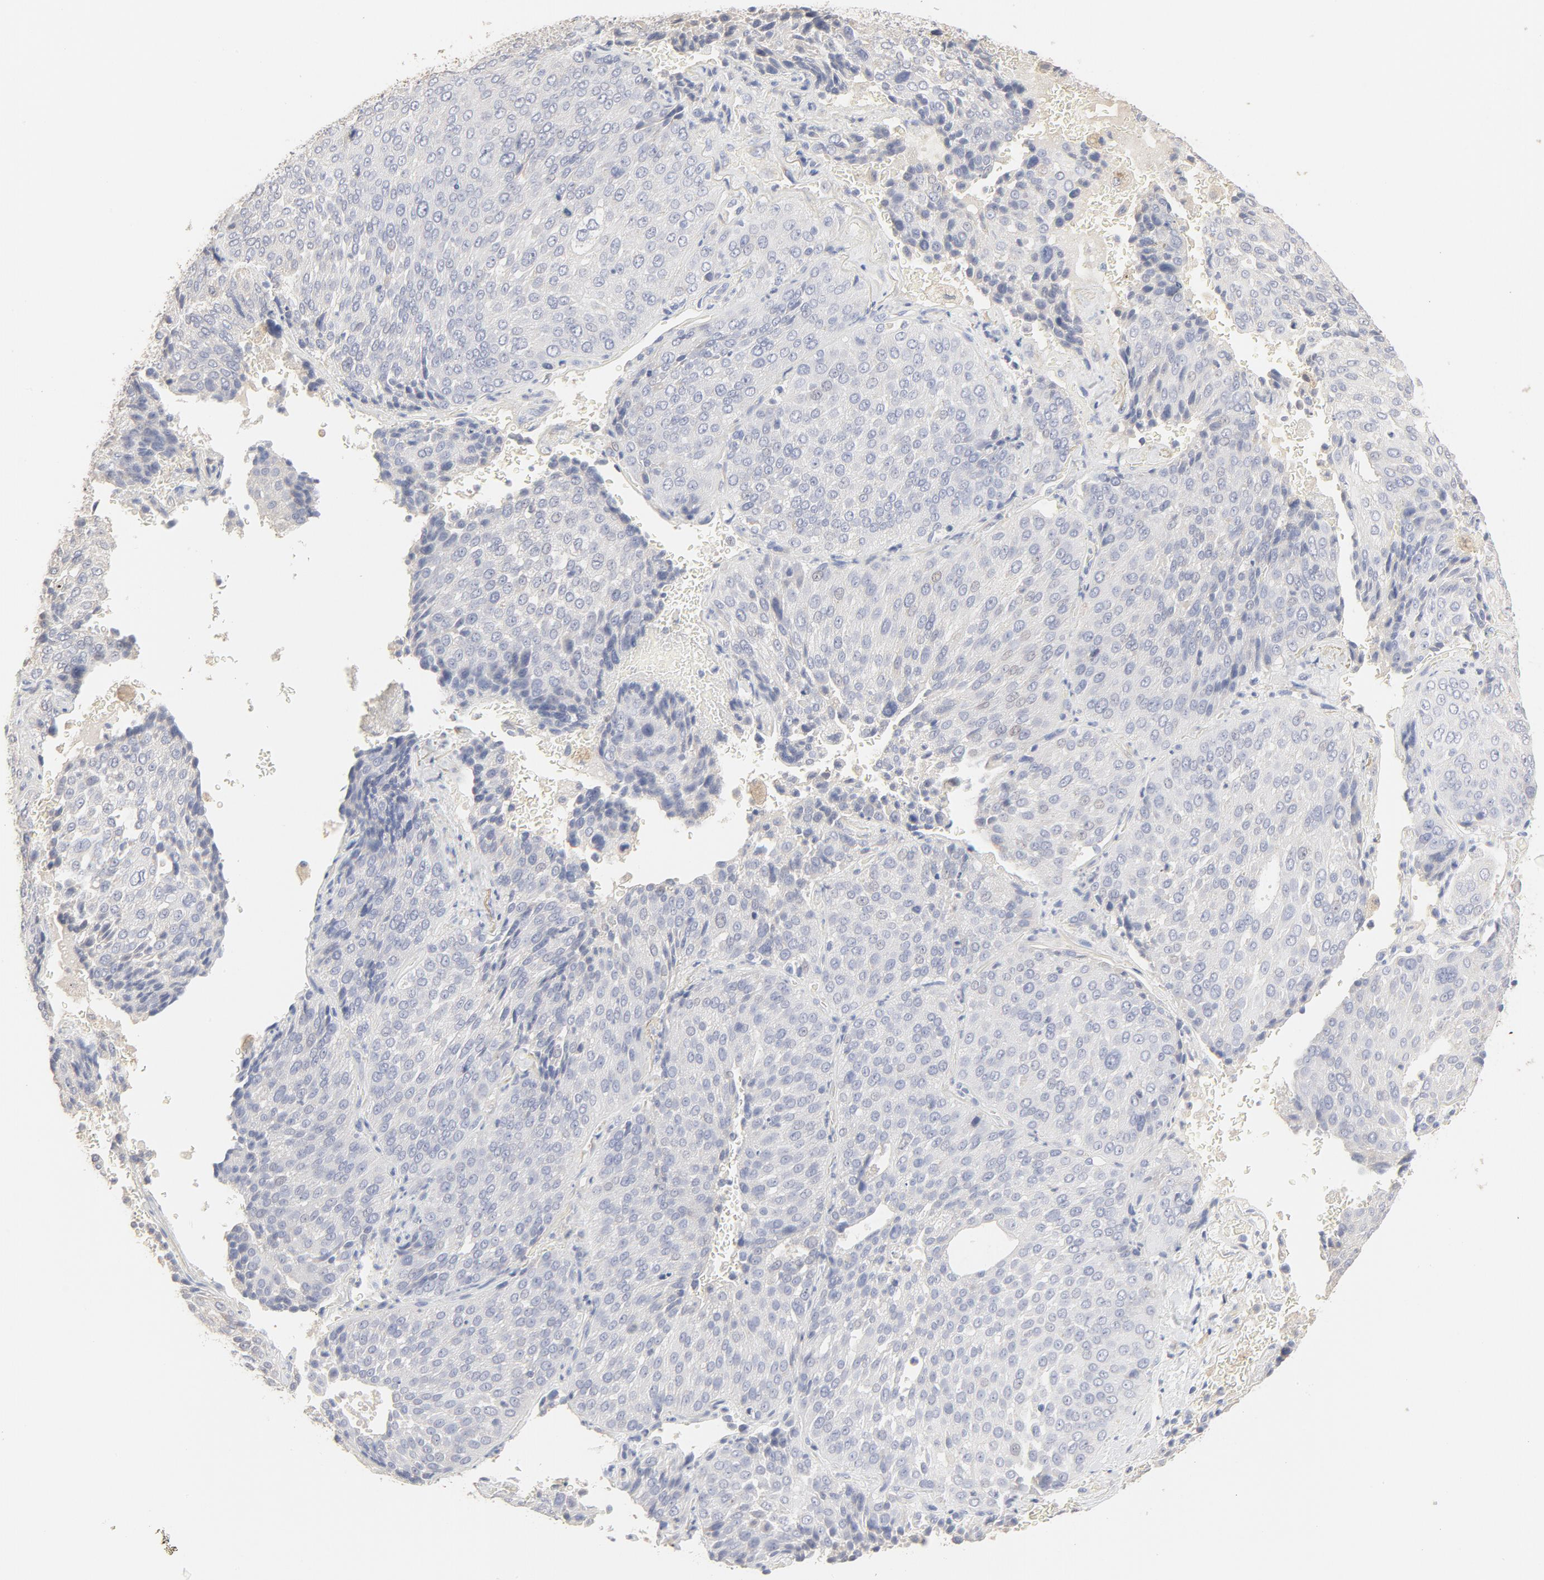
{"staining": {"intensity": "negative", "quantity": "none", "location": "none"}, "tissue": "lung cancer", "cell_type": "Tumor cells", "image_type": "cancer", "snomed": [{"axis": "morphology", "description": "Squamous cell carcinoma, NOS"}, {"axis": "topography", "description": "Lung"}], "caption": "Photomicrograph shows no significant protein expression in tumor cells of squamous cell carcinoma (lung). Brightfield microscopy of immunohistochemistry (IHC) stained with DAB (3,3'-diaminobenzidine) (brown) and hematoxylin (blue), captured at high magnification.", "gene": "FCGBP", "patient": {"sex": "male", "age": 54}}